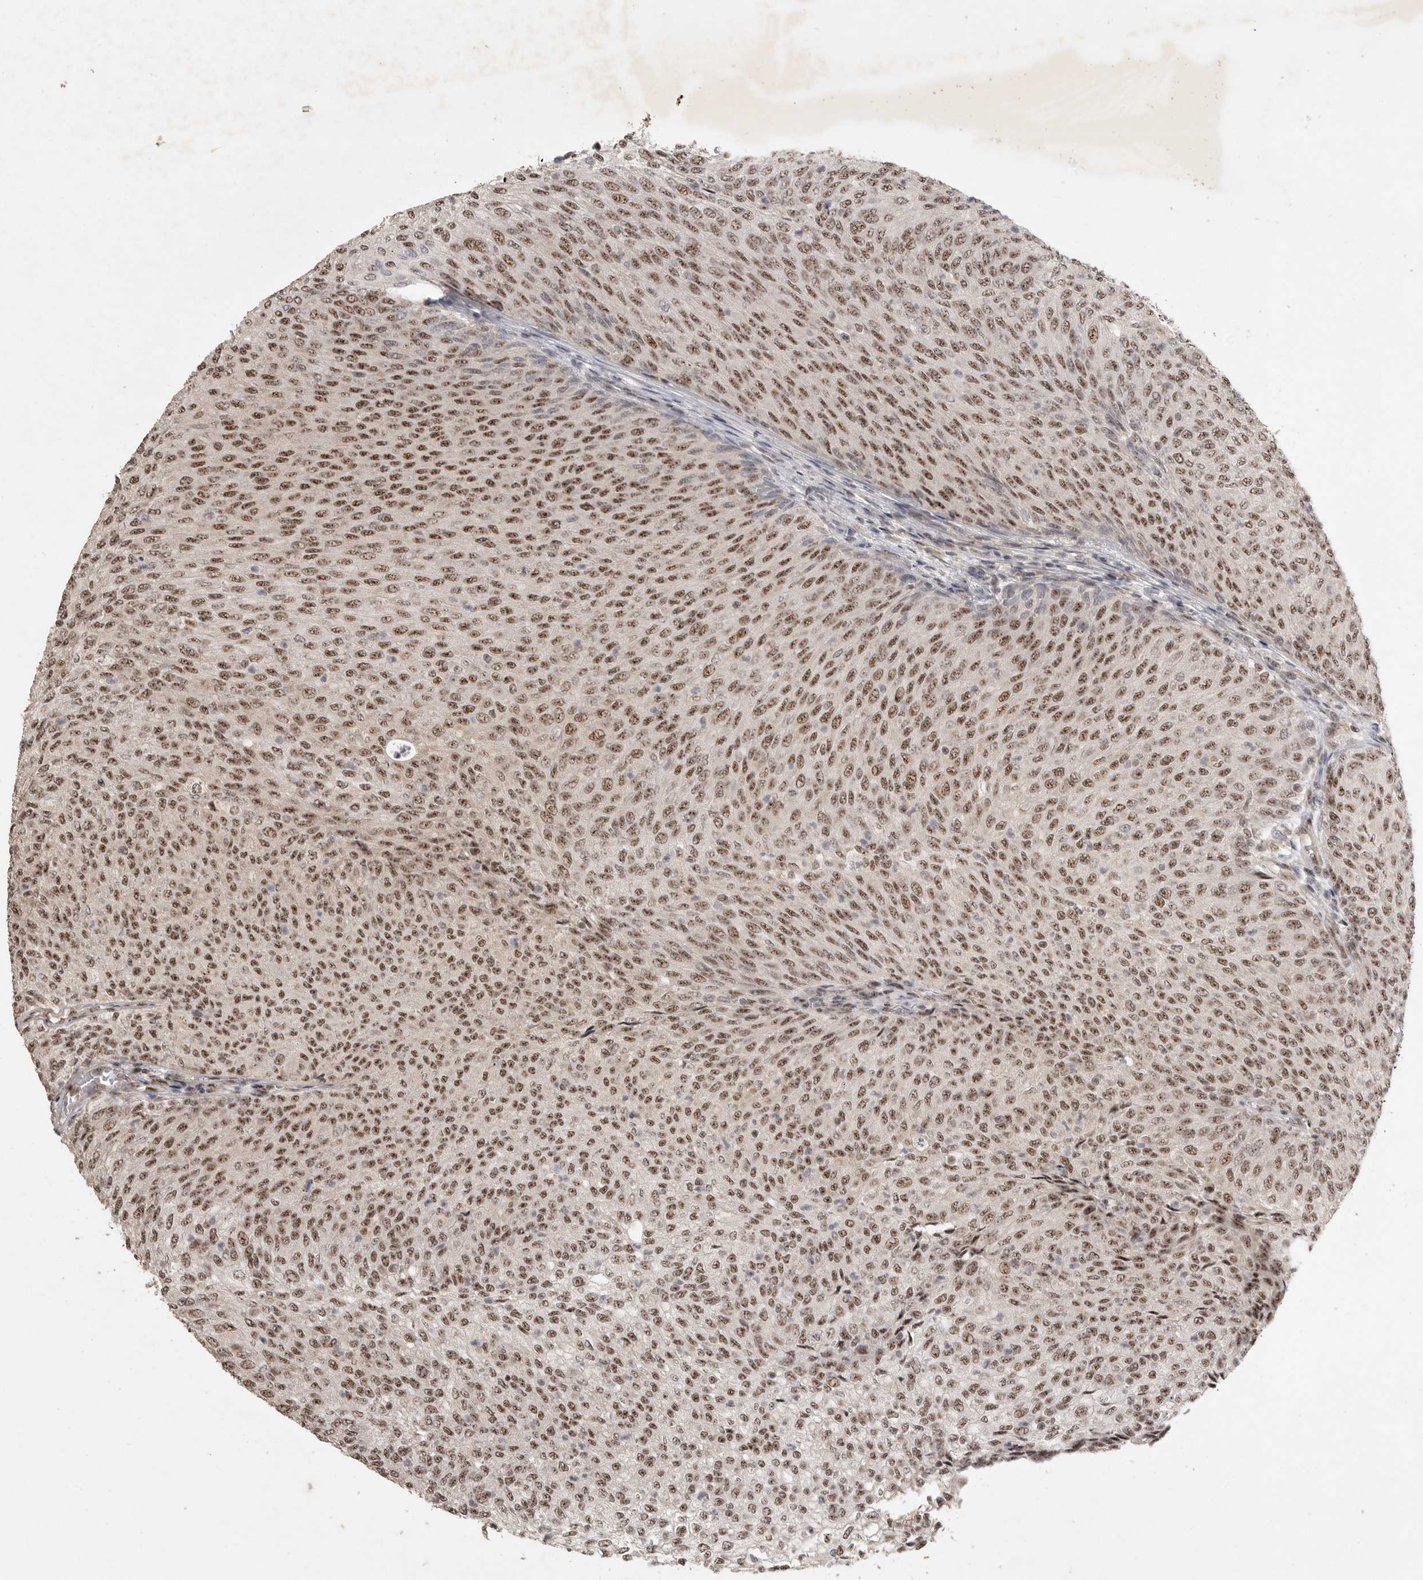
{"staining": {"intensity": "moderate", "quantity": ">75%", "location": "nuclear"}, "tissue": "urothelial cancer", "cell_type": "Tumor cells", "image_type": "cancer", "snomed": [{"axis": "morphology", "description": "Urothelial carcinoma, Low grade"}, {"axis": "topography", "description": "Urinary bladder"}], "caption": "Immunohistochemistry (IHC) histopathology image of human urothelial carcinoma (low-grade) stained for a protein (brown), which exhibits medium levels of moderate nuclear staining in about >75% of tumor cells.", "gene": "POMP", "patient": {"sex": "female", "age": 79}}